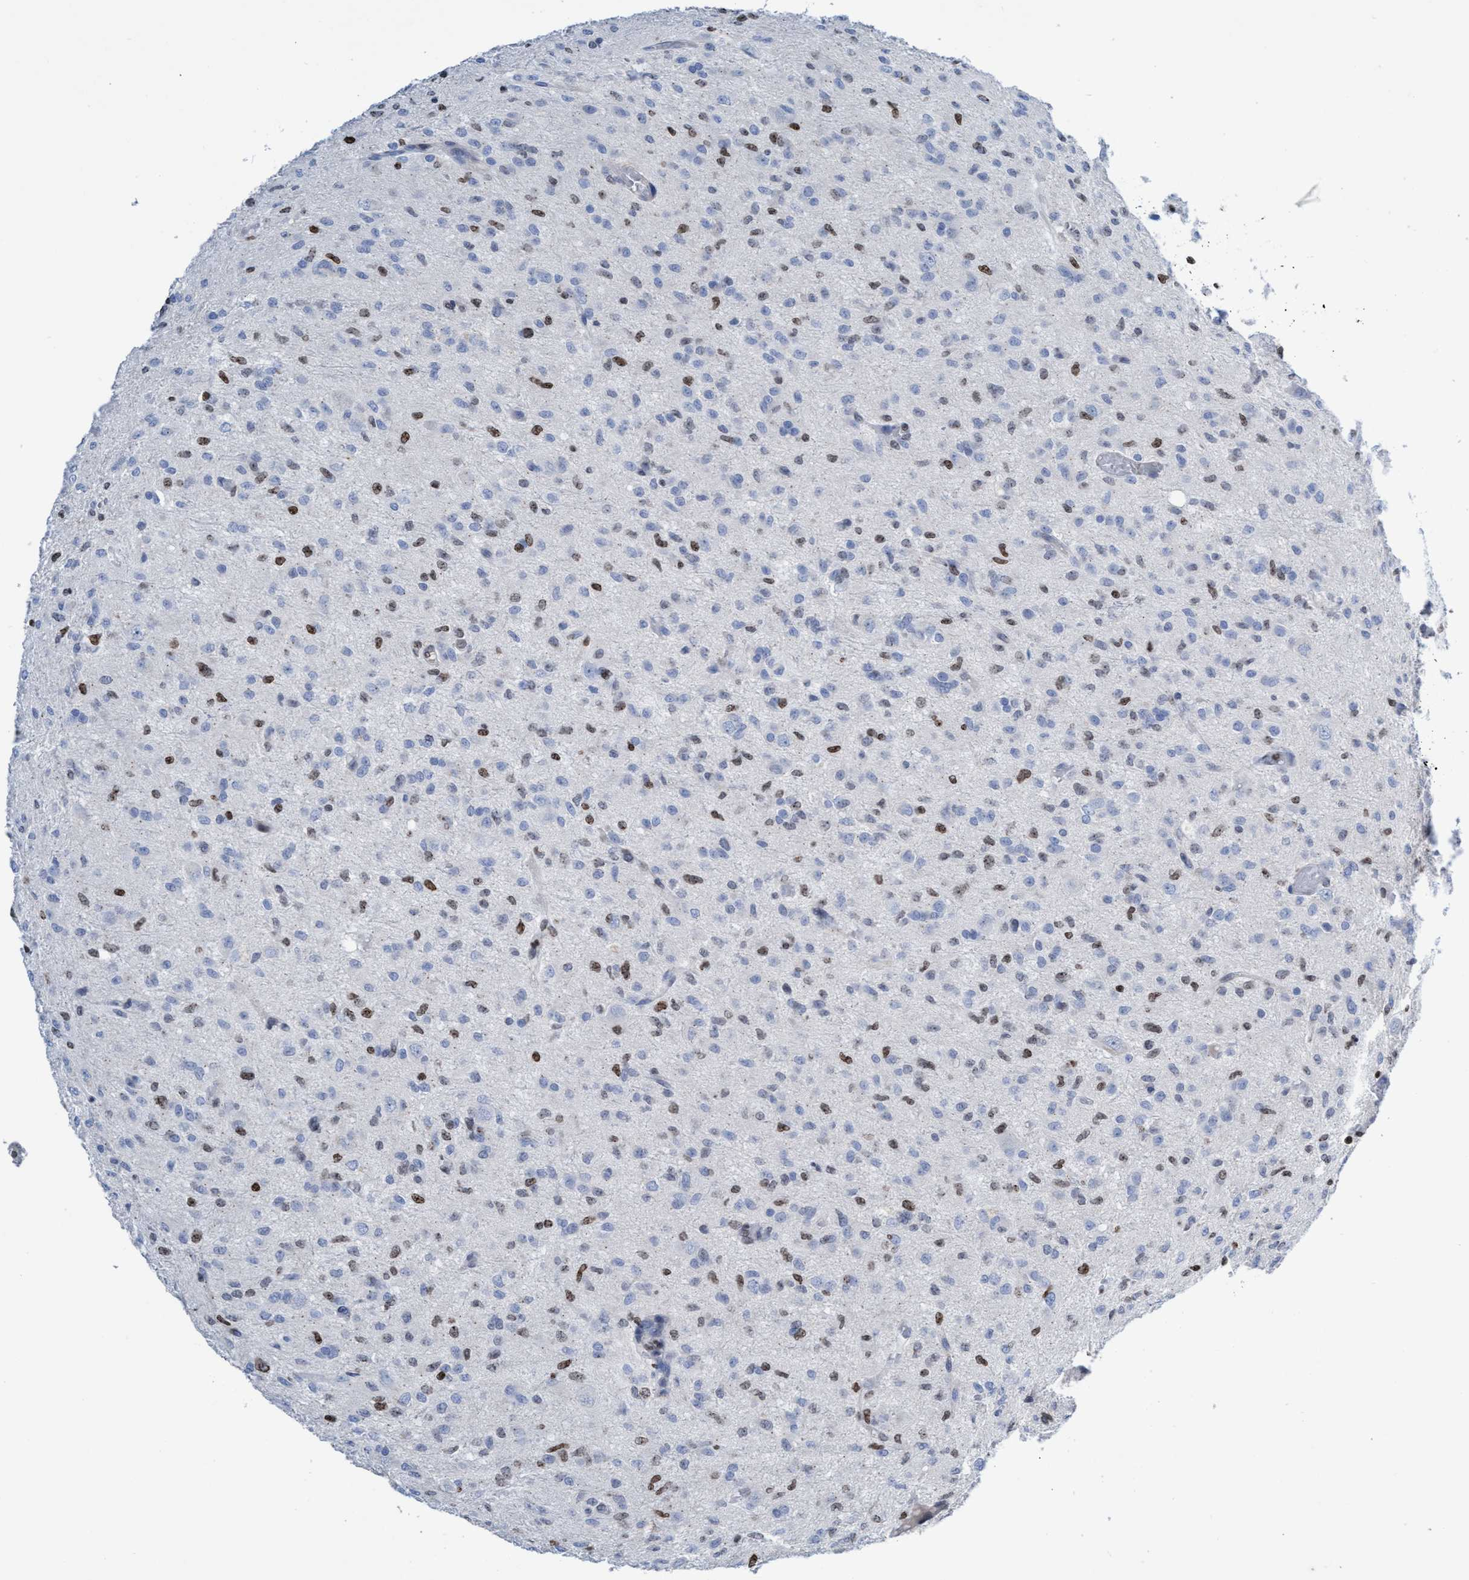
{"staining": {"intensity": "moderate", "quantity": "25%-75%", "location": "nuclear"}, "tissue": "glioma", "cell_type": "Tumor cells", "image_type": "cancer", "snomed": [{"axis": "morphology", "description": "Glioma, malignant, High grade"}, {"axis": "topography", "description": "Brain"}], "caption": "This histopathology image displays immunohistochemistry staining of human glioma, with medium moderate nuclear staining in approximately 25%-75% of tumor cells.", "gene": "CBX2", "patient": {"sex": "female", "age": 59}}